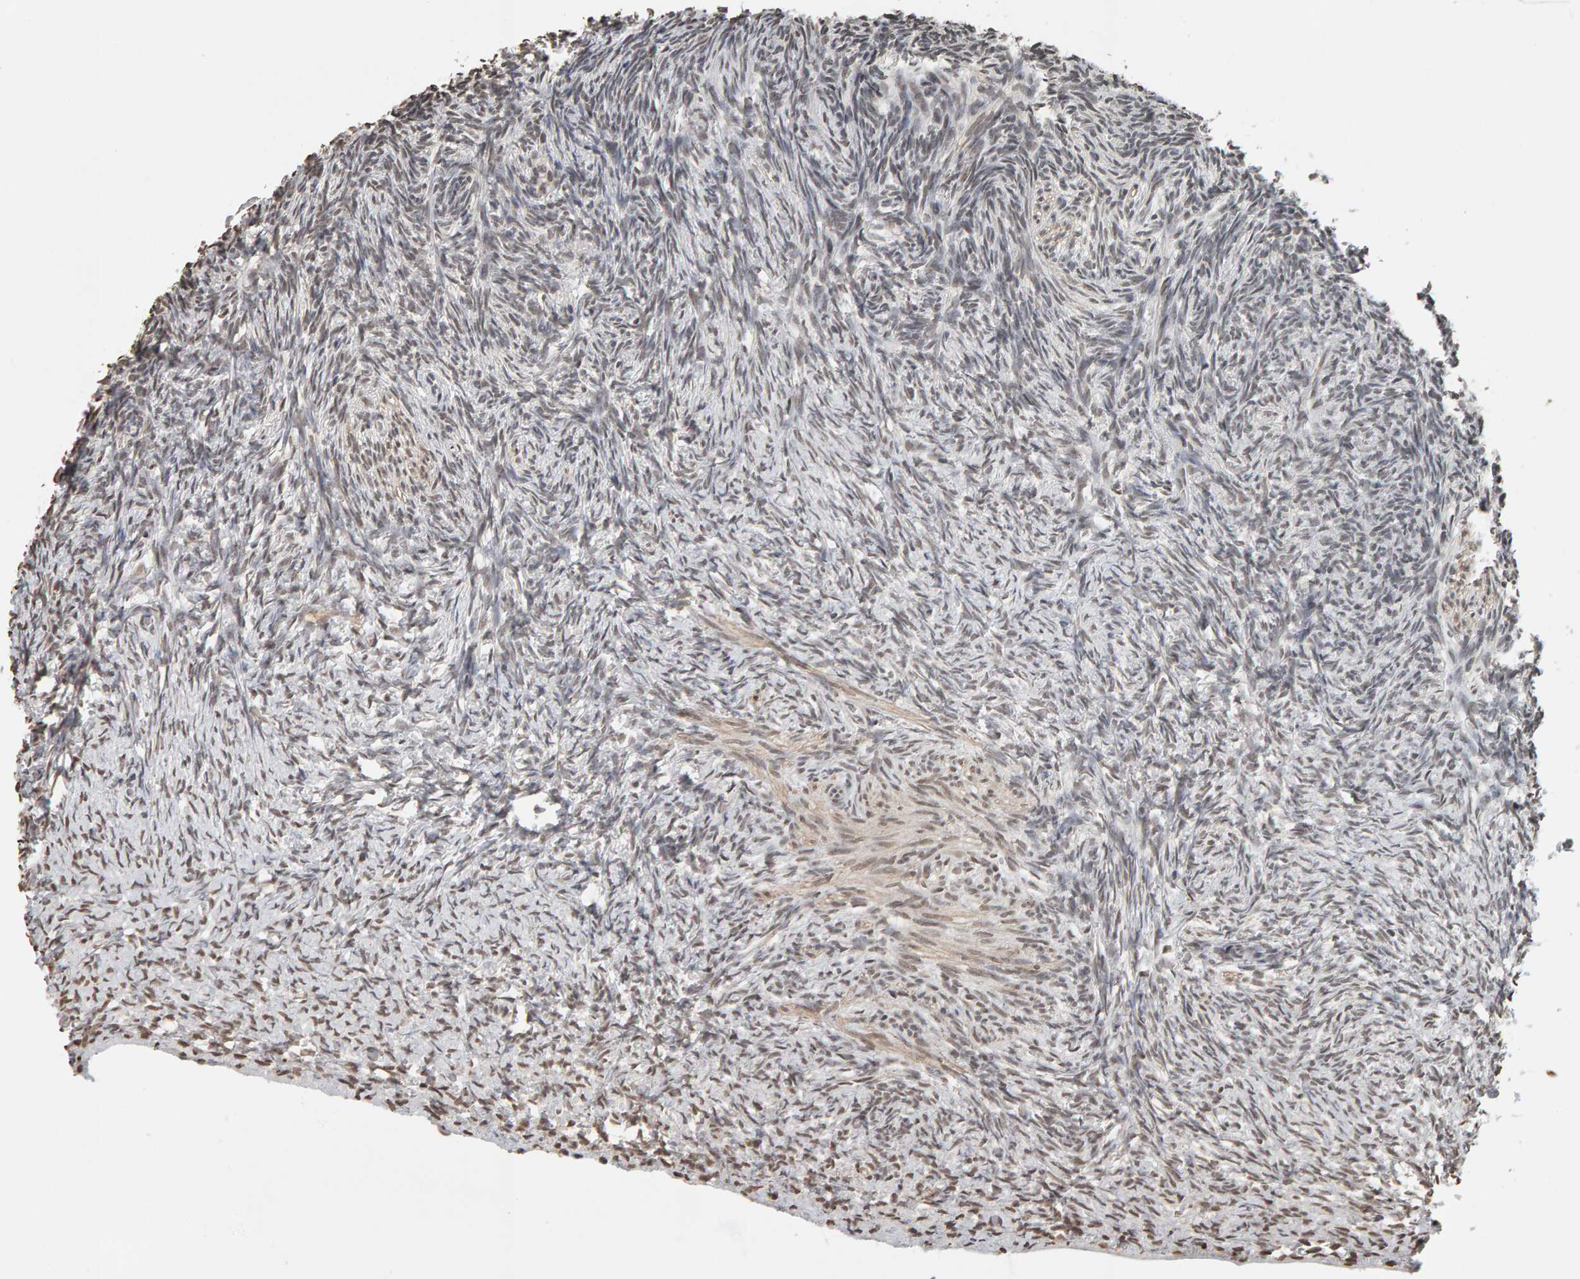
{"staining": {"intensity": "weak", "quantity": "<25%", "location": "nuclear"}, "tissue": "ovary", "cell_type": "Ovarian stroma cells", "image_type": "normal", "snomed": [{"axis": "morphology", "description": "Normal tissue, NOS"}, {"axis": "topography", "description": "Ovary"}], "caption": "Immunohistochemical staining of unremarkable human ovary shows no significant expression in ovarian stroma cells. (Brightfield microscopy of DAB IHC at high magnification).", "gene": "AFF4", "patient": {"sex": "female", "age": 34}}